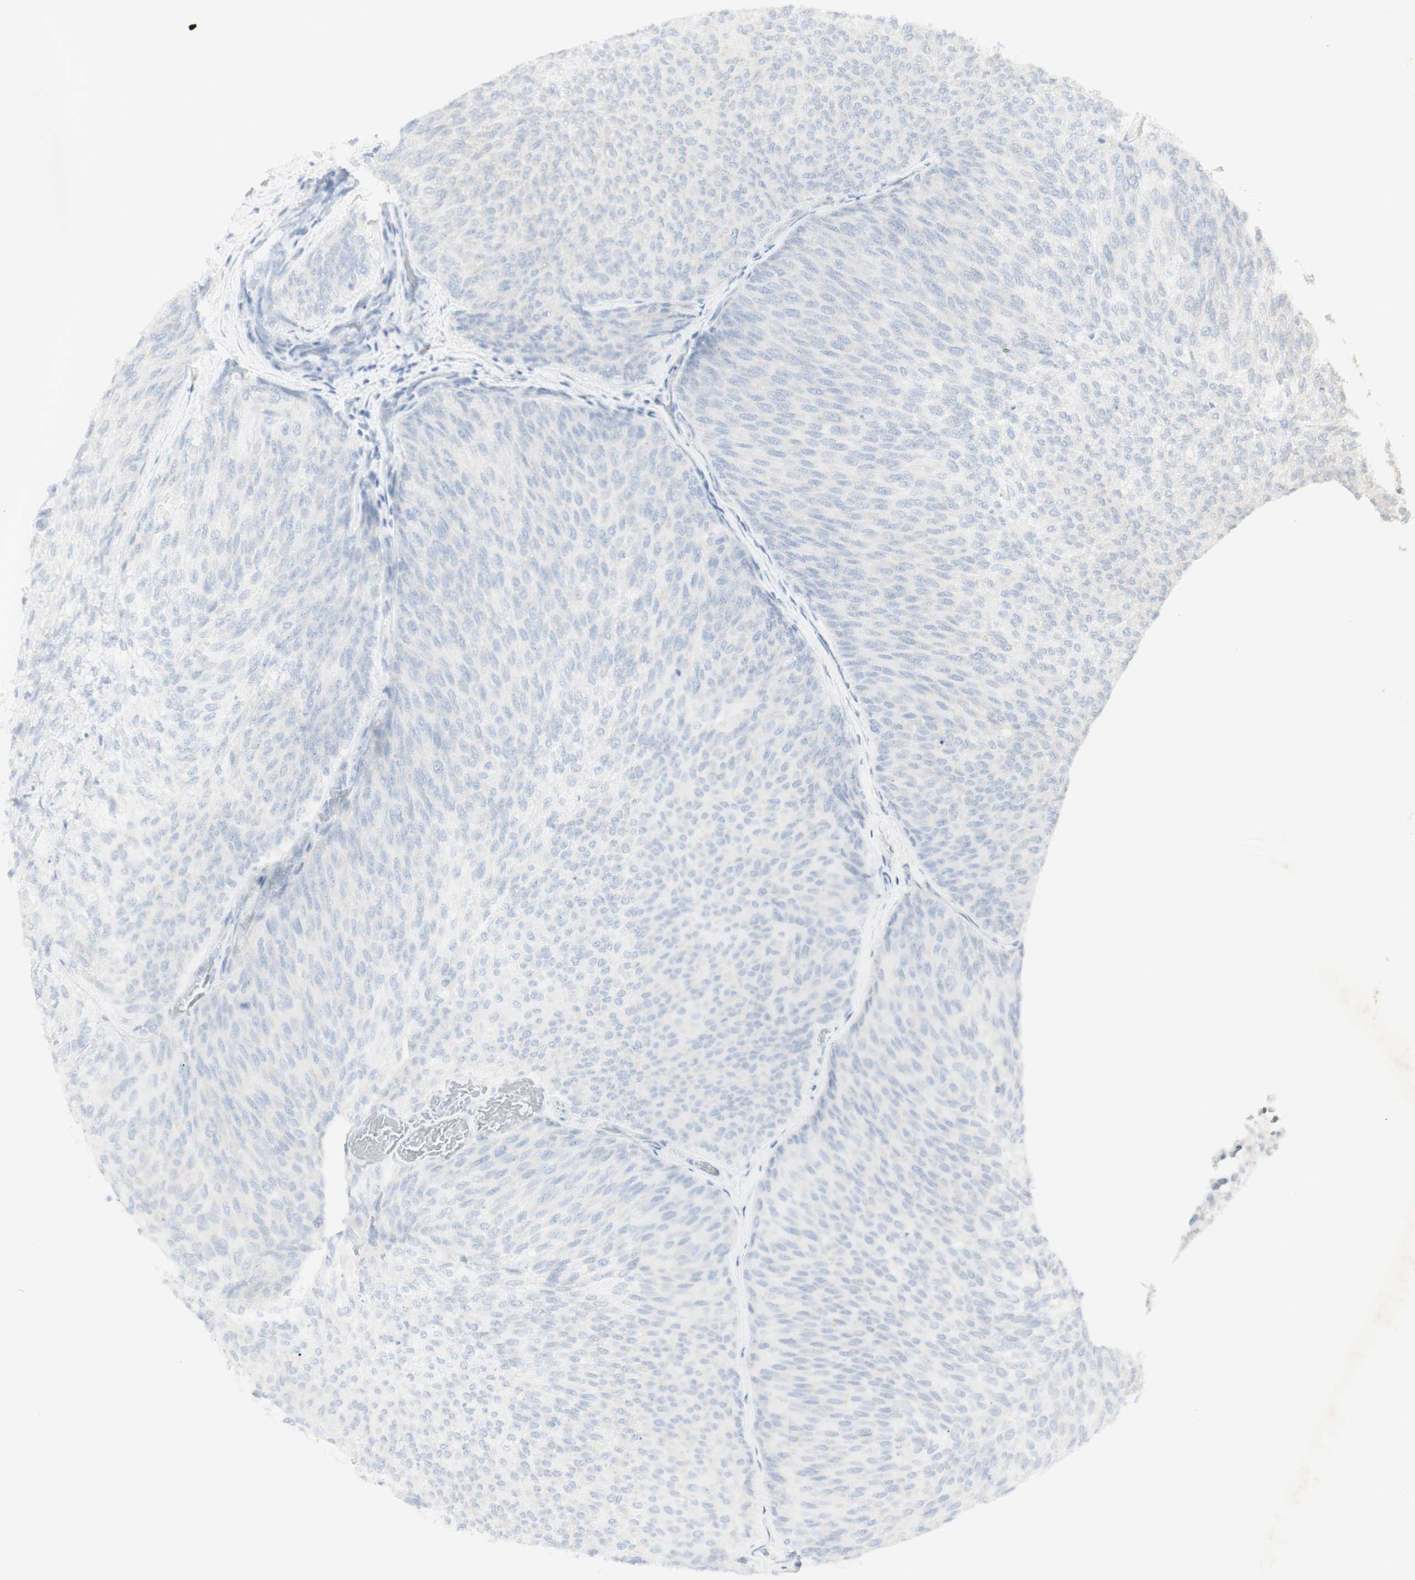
{"staining": {"intensity": "negative", "quantity": "none", "location": "none"}, "tissue": "urothelial cancer", "cell_type": "Tumor cells", "image_type": "cancer", "snomed": [{"axis": "morphology", "description": "Urothelial carcinoma, Low grade"}, {"axis": "topography", "description": "Urinary bladder"}], "caption": "This is an immunohistochemistry micrograph of human urothelial cancer. There is no expression in tumor cells.", "gene": "NDST4", "patient": {"sex": "female", "age": 79}}